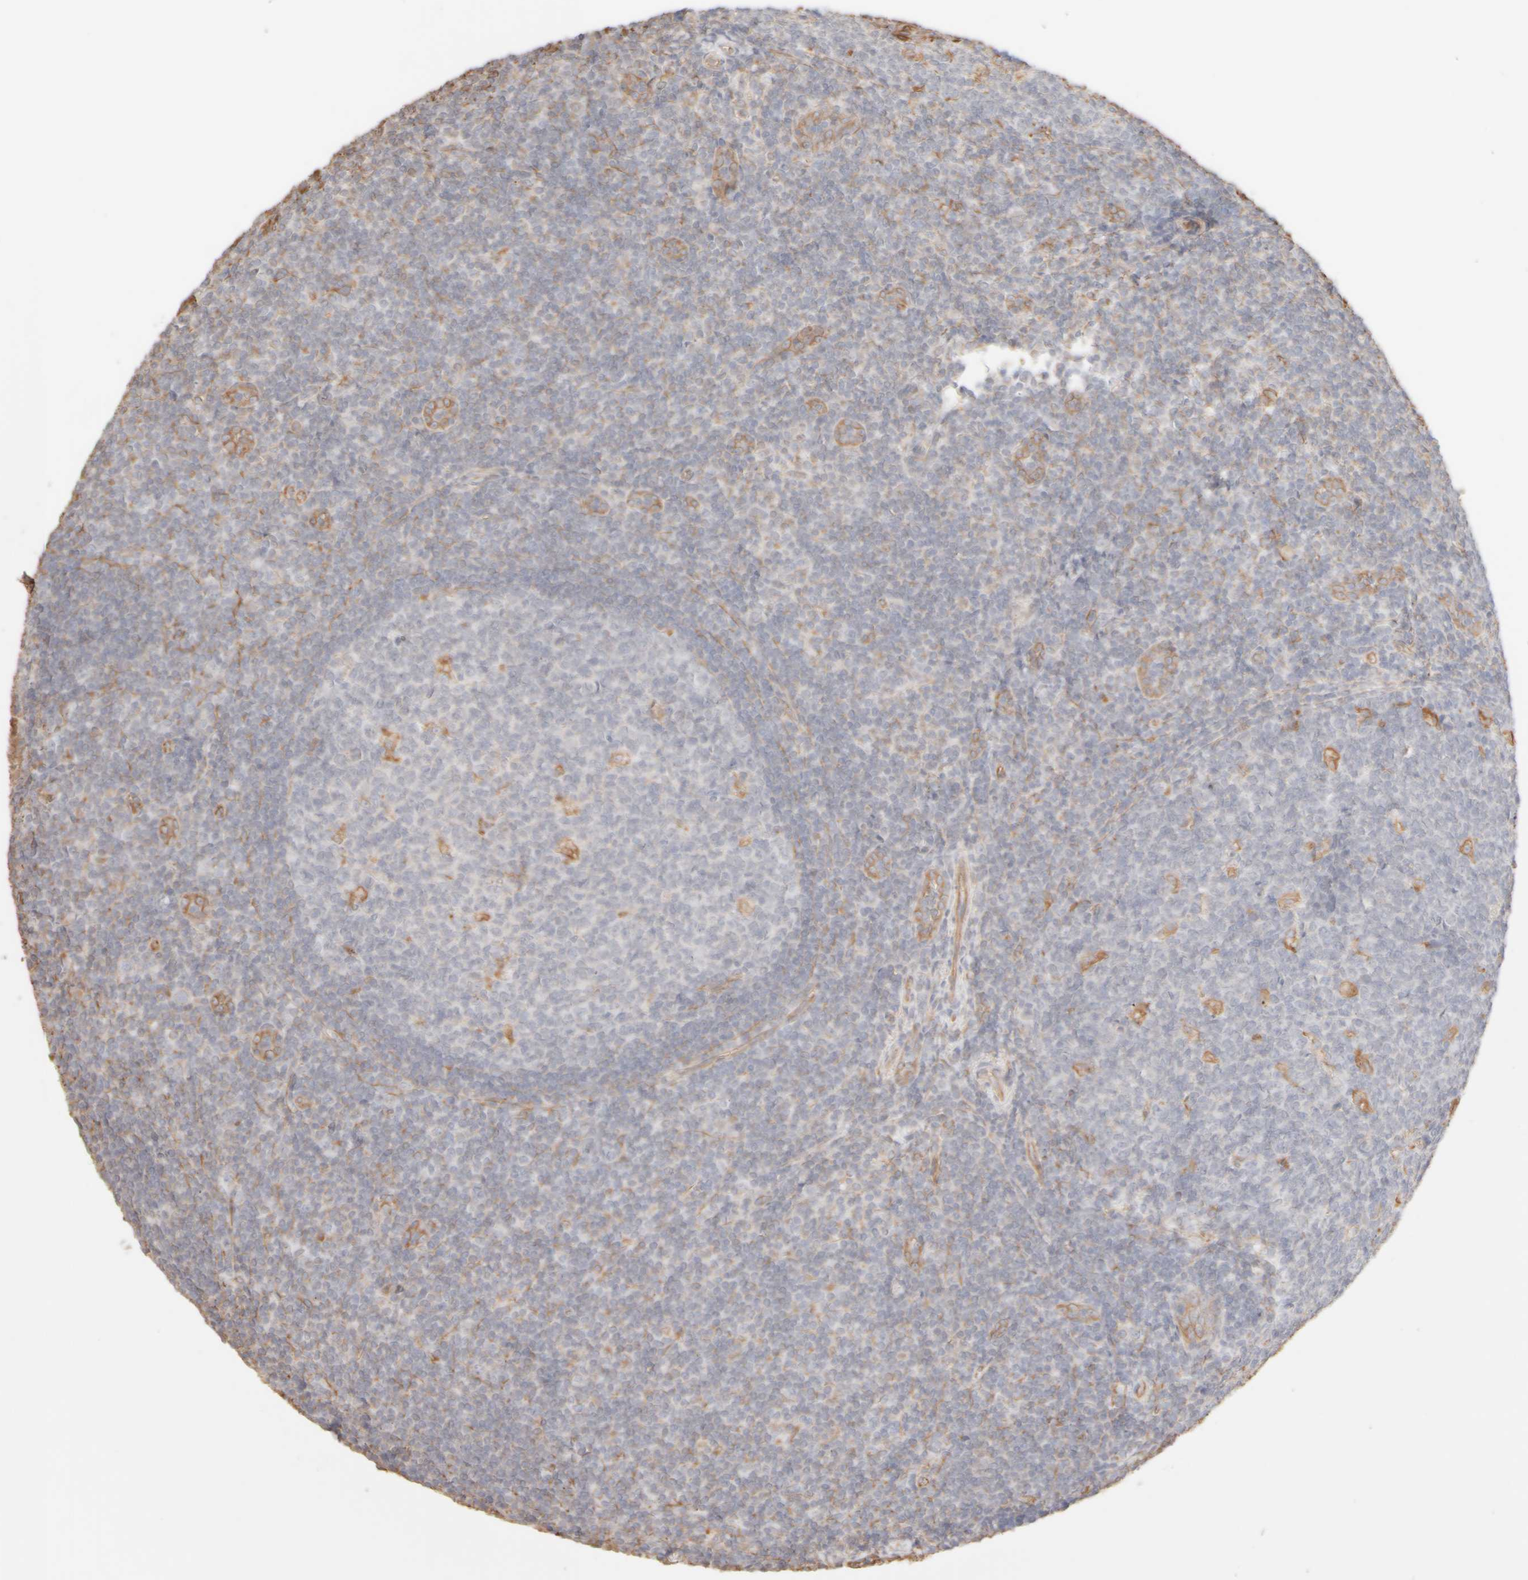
{"staining": {"intensity": "moderate", "quantity": "<25%", "location": "cytoplasmic/membranous"}, "tissue": "tonsil", "cell_type": "Germinal center cells", "image_type": "normal", "snomed": [{"axis": "morphology", "description": "Normal tissue, NOS"}, {"axis": "topography", "description": "Tonsil"}], "caption": "A high-resolution micrograph shows immunohistochemistry (IHC) staining of benign tonsil, which reveals moderate cytoplasmic/membranous expression in approximately <25% of germinal center cells.", "gene": "KRT15", "patient": {"sex": "male", "age": 37}}